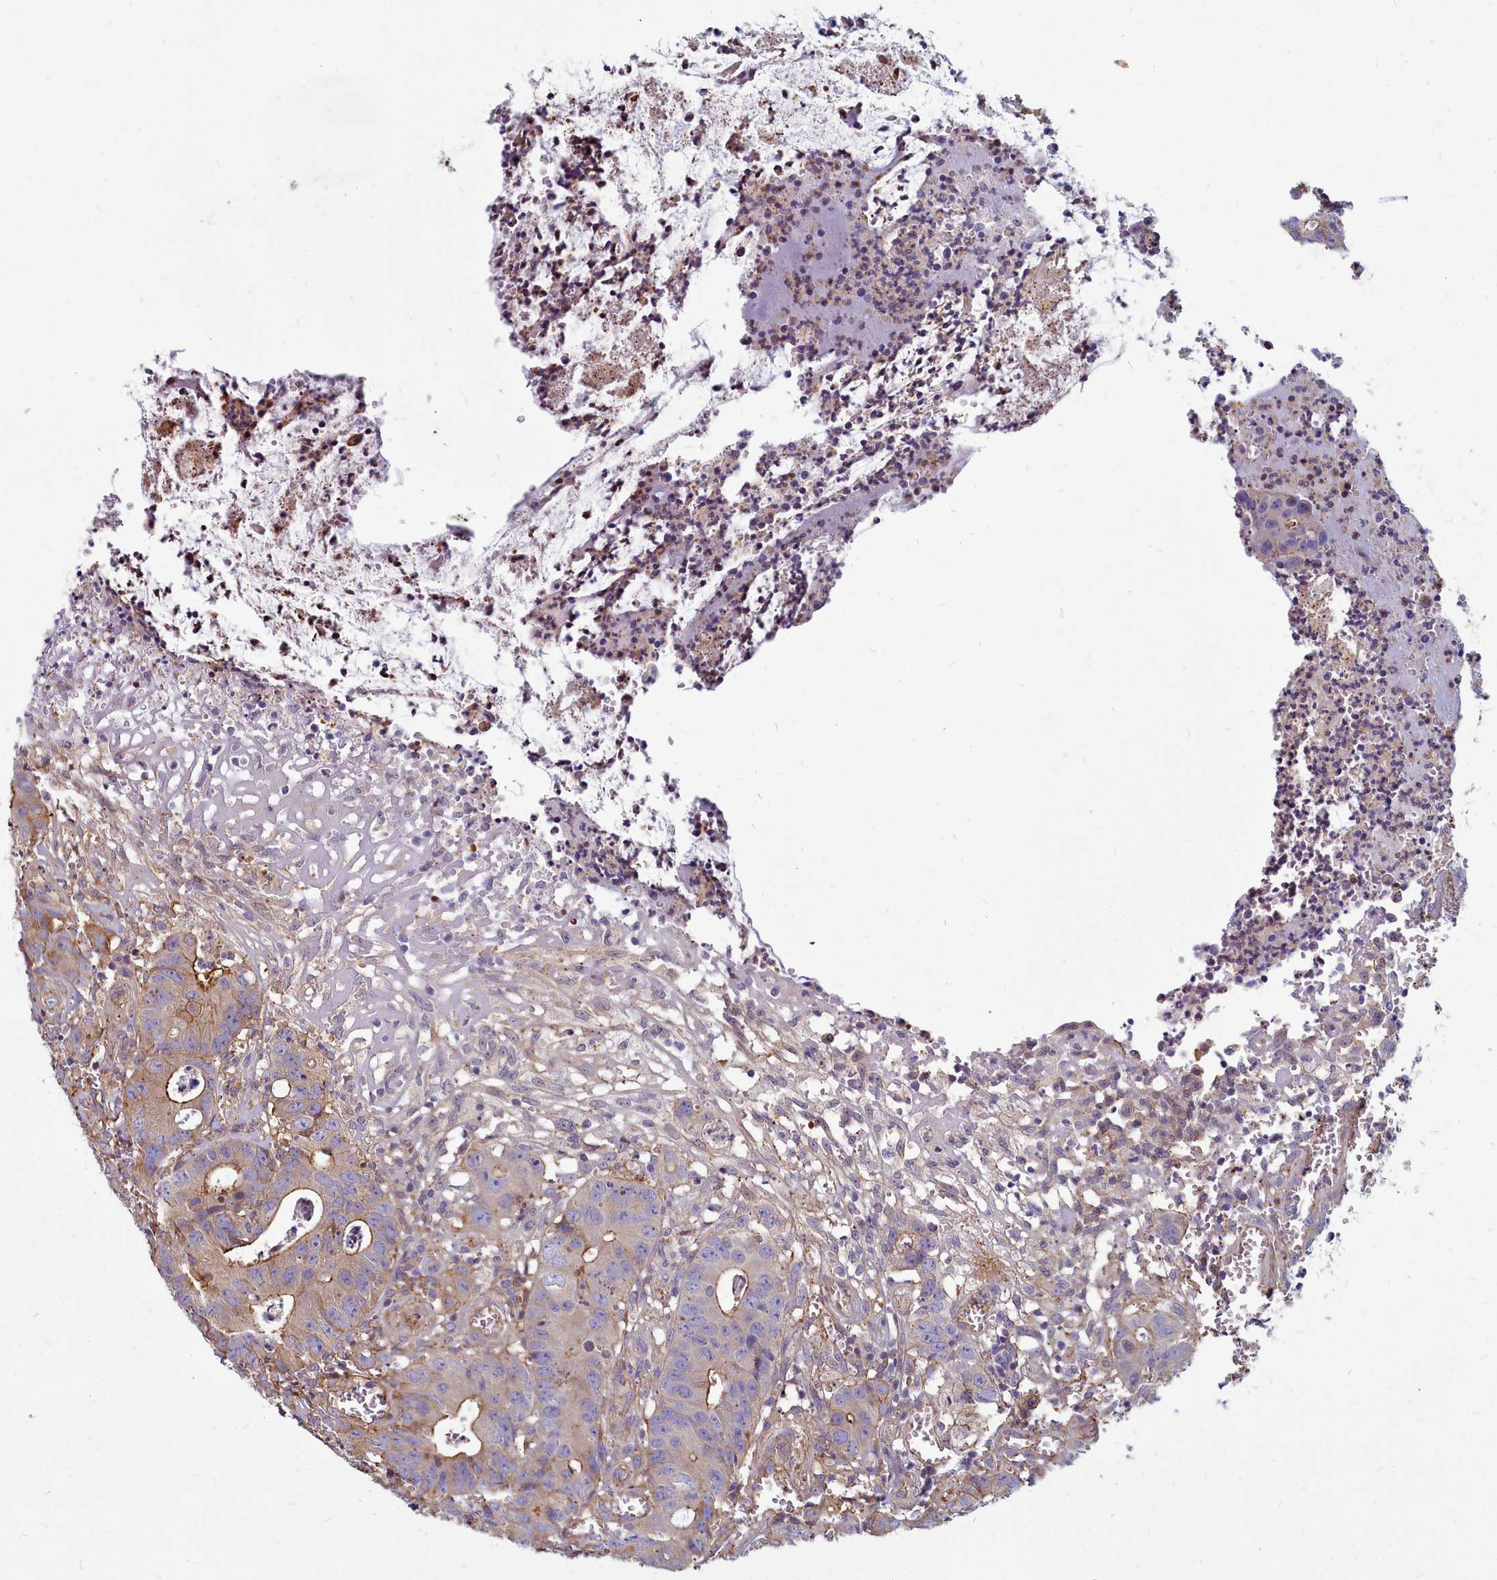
{"staining": {"intensity": "weak", "quantity": "25%-75%", "location": "cytoplasmic/membranous"}, "tissue": "colorectal cancer", "cell_type": "Tumor cells", "image_type": "cancer", "snomed": [{"axis": "morphology", "description": "Adenocarcinoma, NOS"}, {"axis": "topography", "description": "Colon"}], "caption": "An image showing weak cytoplasmic/membranous positivity in approximately 25%-75% of tumor cells in adenocarcinoma (colorectal), as visualized by brown immunohistochemical staining.", "gene": "TTC5", "patient": {"sex": "female", "age": 57}}